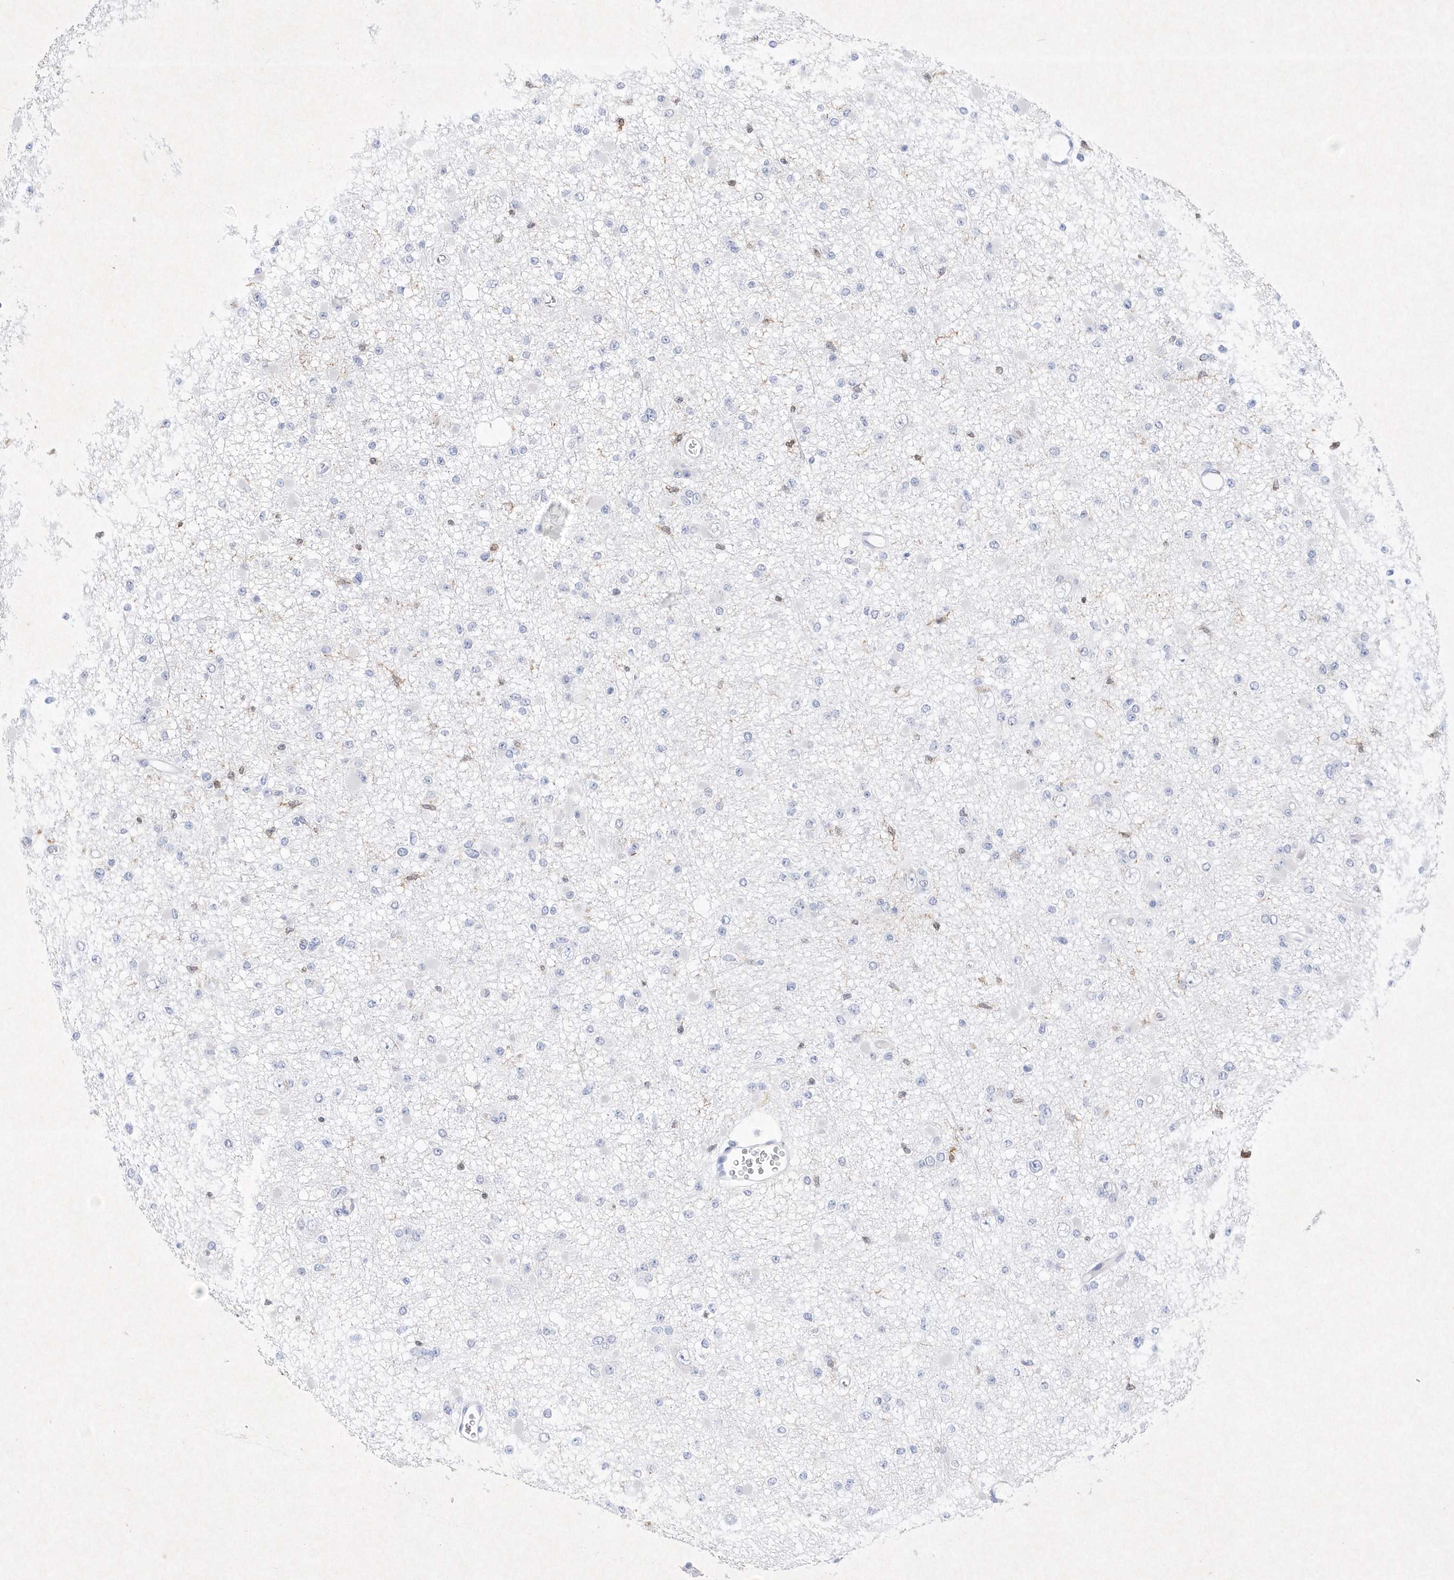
{"staining": {"intensity": "negative", "quantity": "none", "location": "none"}, "tissue": "glioma", "cell_type": "Tumor cells", "image_type": "cancer", "snomed": [{"axis": "morphology", "description": "Glioma, malignant, Low grade"}, {"axis": "topography", "description": "Brain"}], "caption": "Tumor cells are negative for brown protein staining in glioma. Brightfield microscopy of immunohistochemistry stained with DAB (3,3'-diaminobenzidine) (brown) and hematoxylin (blue), captured at high magnification.", "gene": "BHLHA15", "patient": {"sex": "female", "age": 22}}